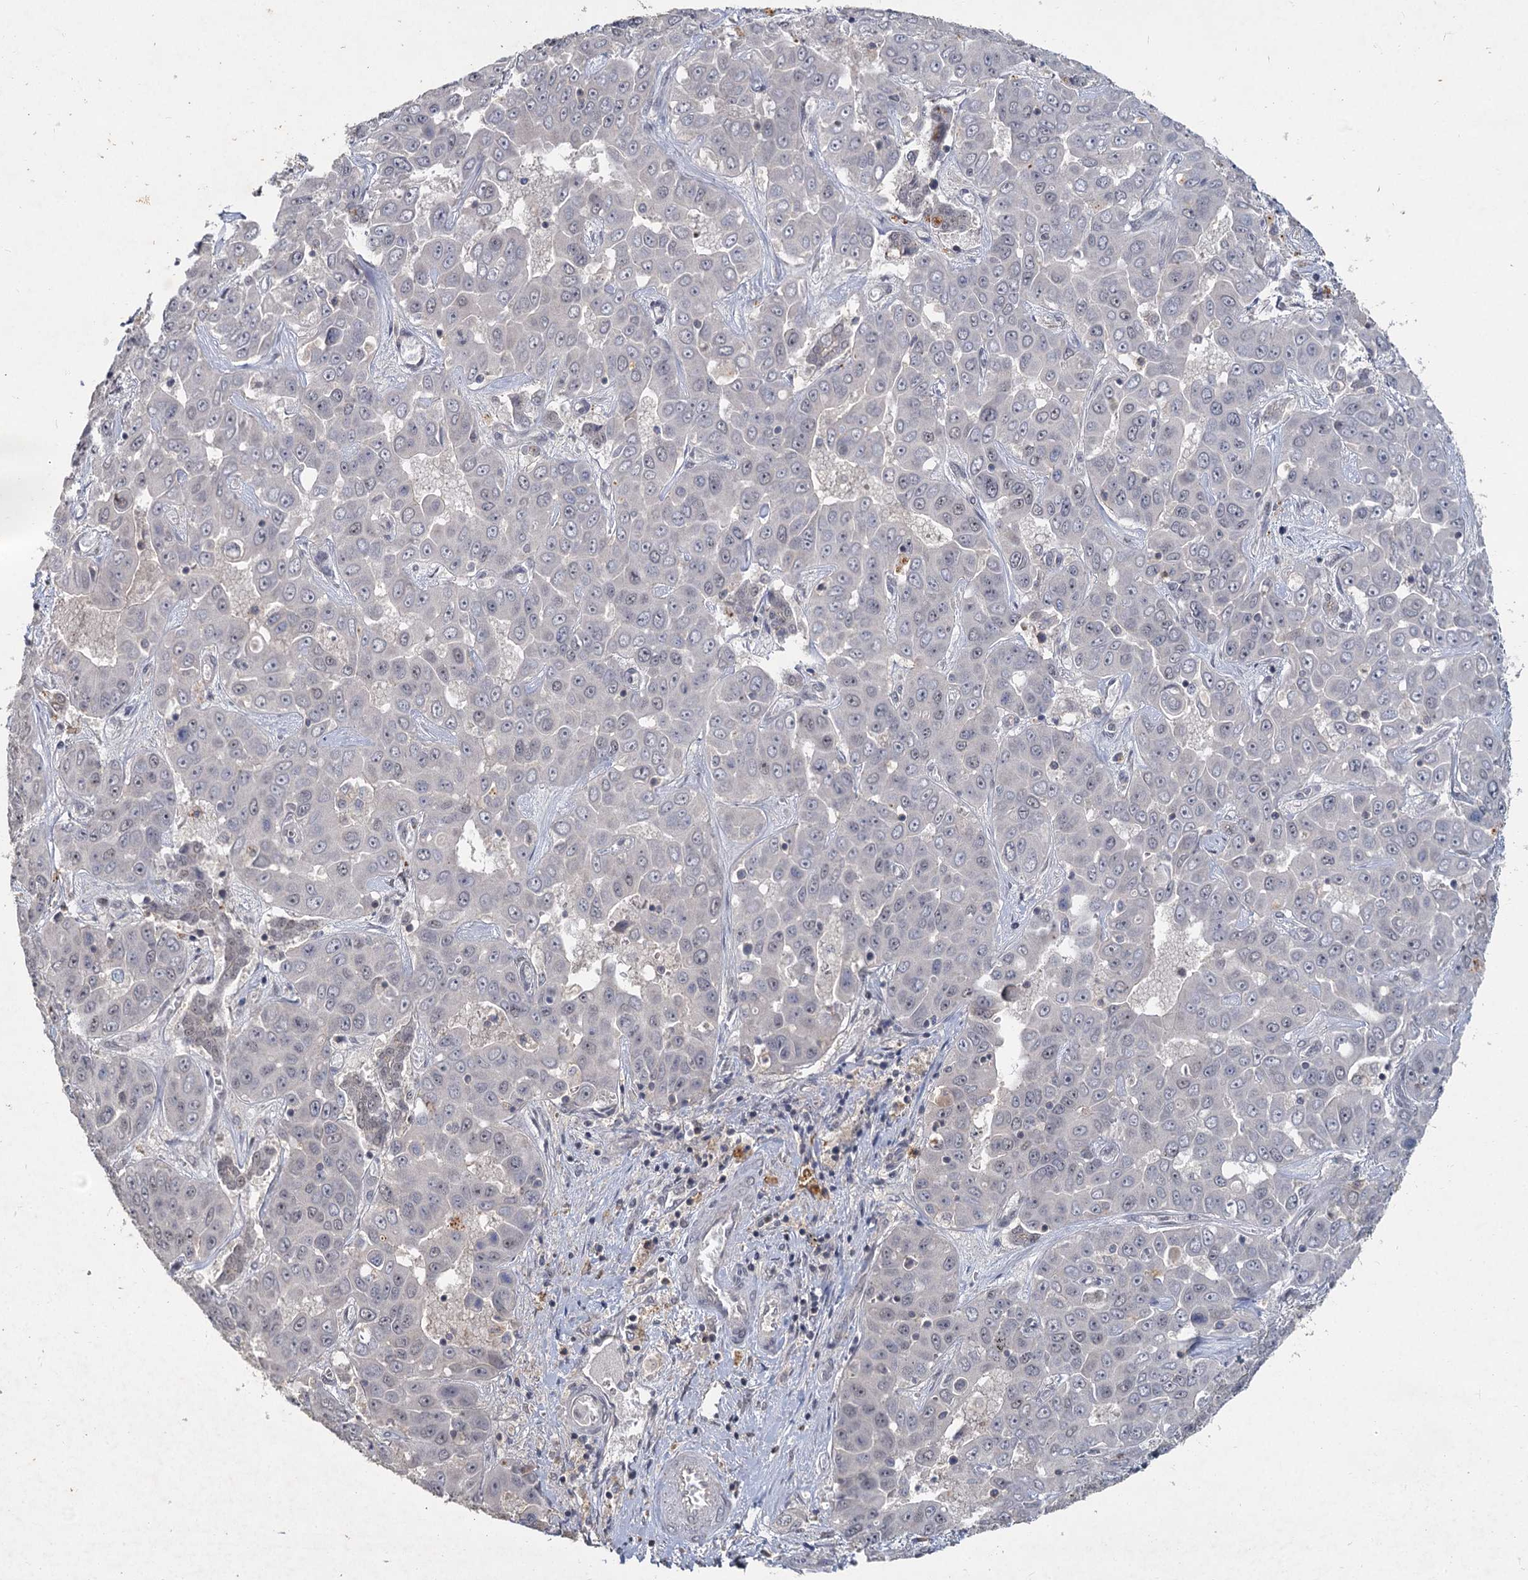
{"staining": {"intensity": "negative", "quantity": "none", "location": "none"}, "tissue": "liver cancer", "cell_type": "Tumor cells", "image_type": "cancer", "snomed": [{"axis": "morphology", "description": "Cholangiocarcinoma"}, {"axis": "topography", "description": "Liver"}], "caption": "High power microscopy histopathology image of an immunohistochemistry micrograph of liver cholangiocarcinoma, revealing no significant expression in tumor cells.", "gene": "MUCL1", "patient": {"sex": "female", "age": 52}}